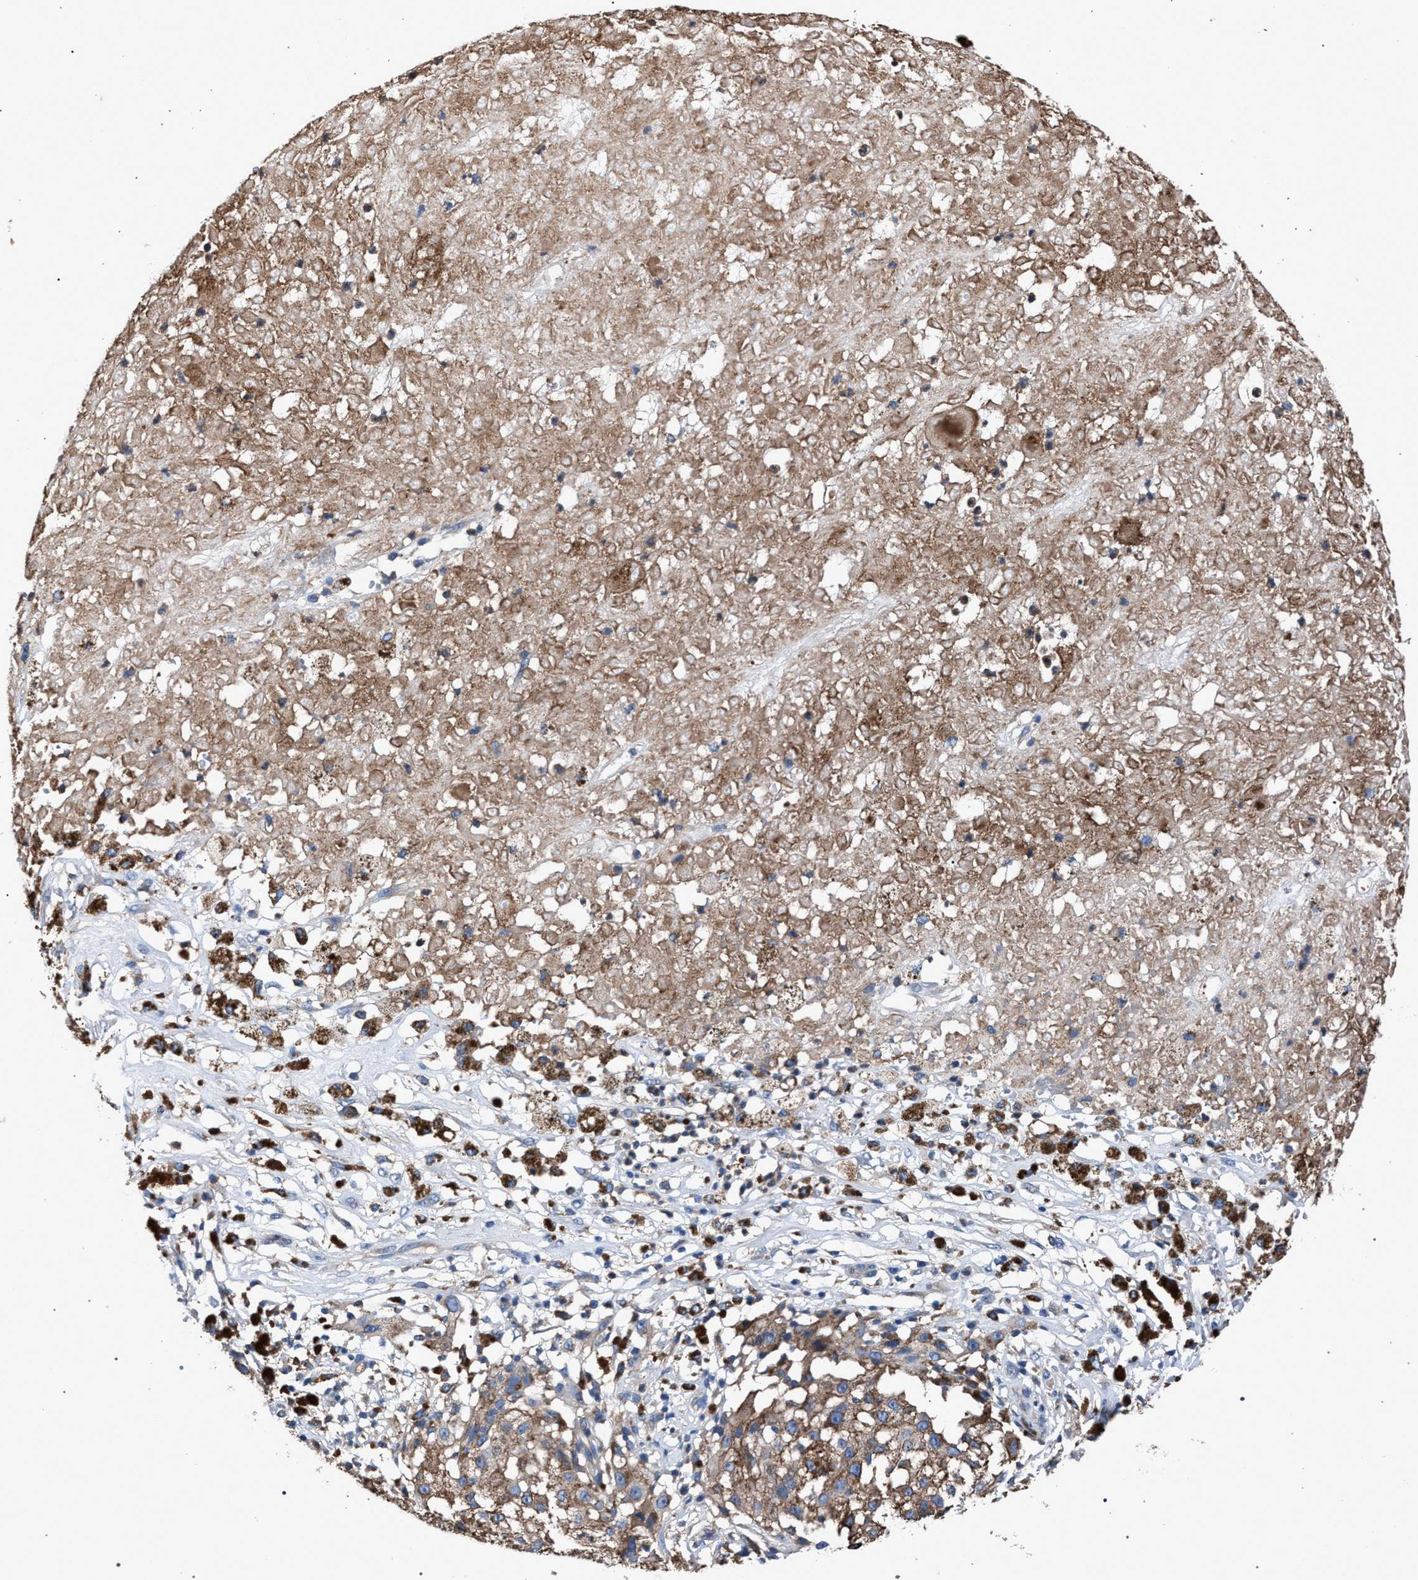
{"staining": {"intensity": "weak", "quantity": ">75%", "location": "cytoplasmic/membranous"}, "tissue": "melanoma", "cell_type": "Tumor cells", "image_type": "cancer", "snomed": [{"axis": "morphology", "description": "Necrosis, NOS"}, {"axis": "morphology", "description": "Malignant melanoma, NOS"}, {"axis": "topography", "description": "Skin"}], "caption": "Immunohistochemical staining of melanoma exhibits weak cytoplasmic/membranous protein expression in about >75% of tumor cells.", "gene": "ATP6V0A1", "patient": {"sex": "female", "age": 87}}